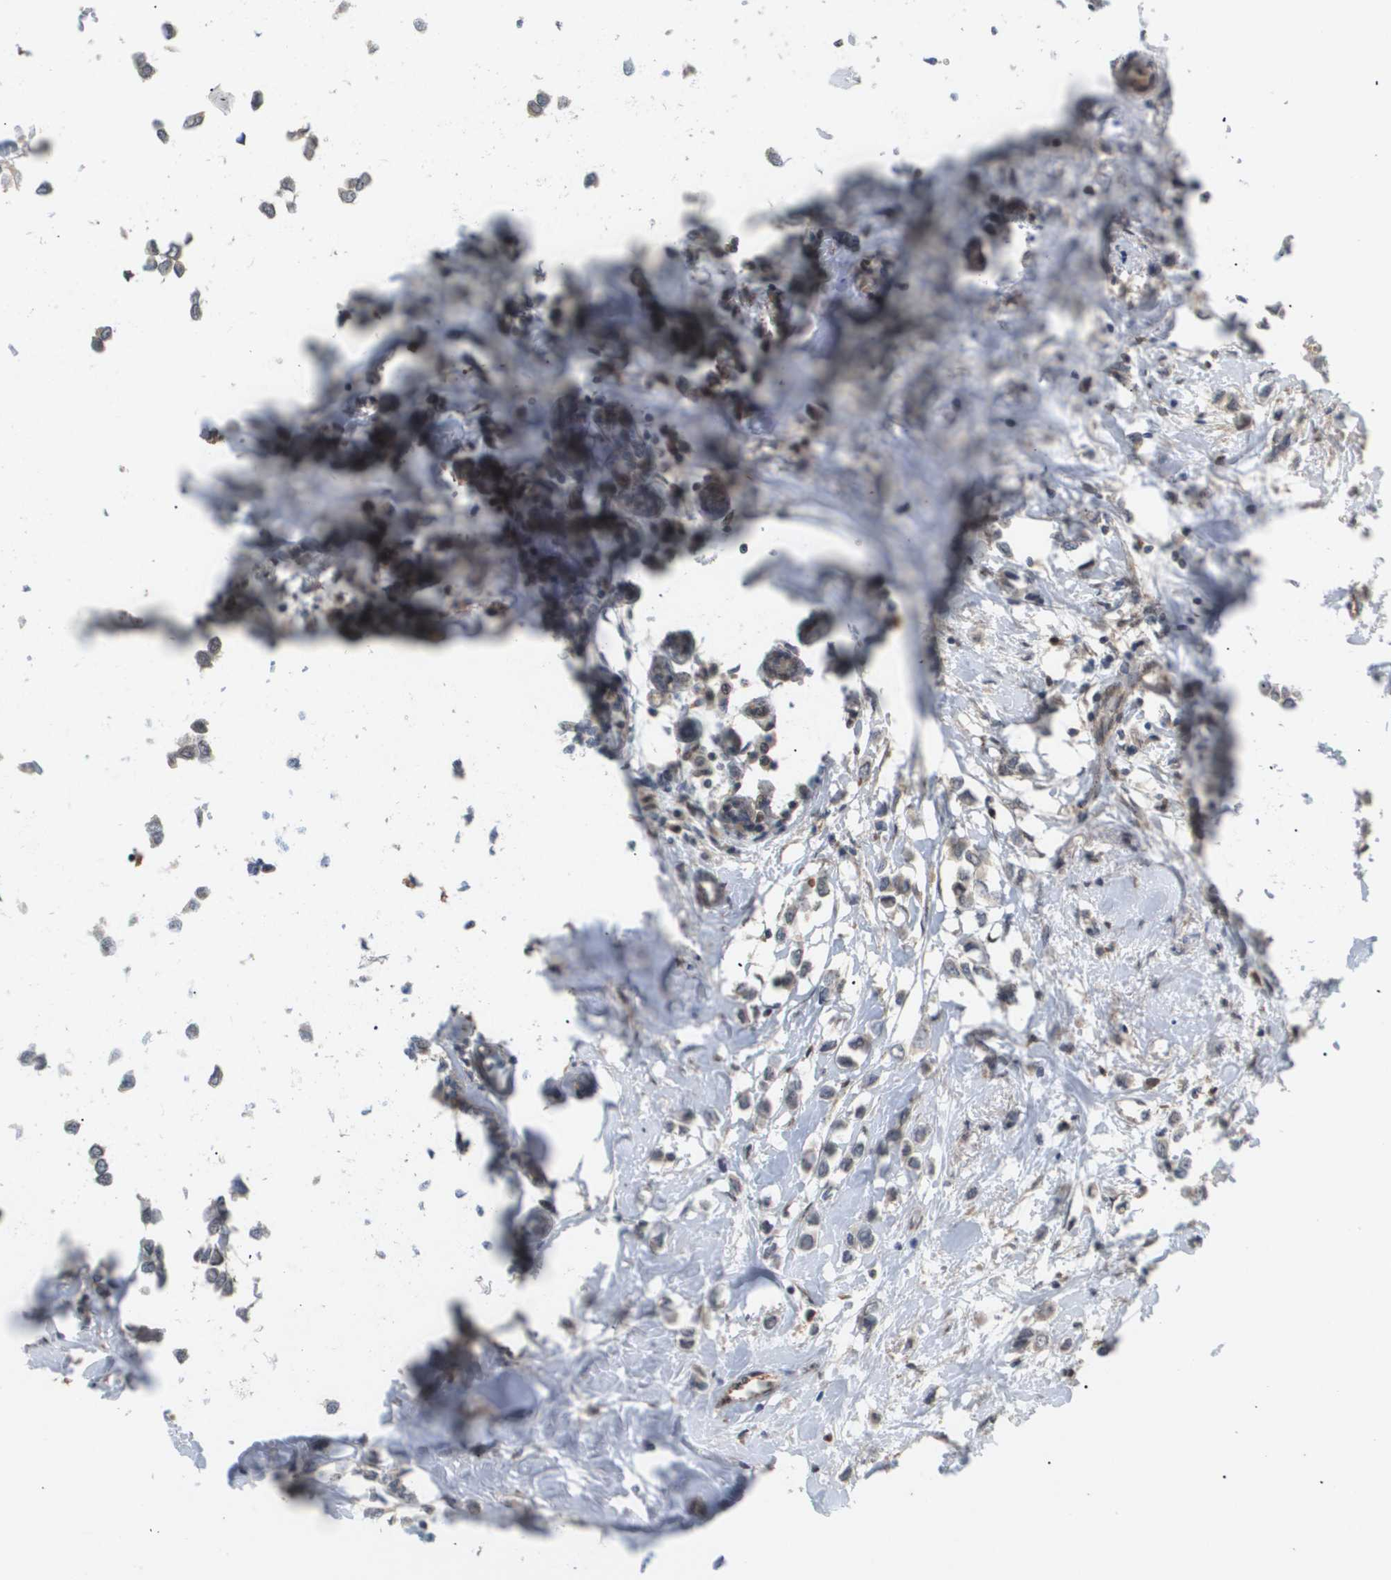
{"staining": {"intensity": "weak", "quantity": ">75%", "location": "cytoplasmic/membranous"}, "tissue": "breast cancer", "cell_type": "Tumor cells", "image_type": "cancer", "snomed": [{"axis": "morphology", "description": "Lobular carcinoma"}, {"axis": "topography", "description": "Breast"}], "caption": "Protein expression analysis of human breast lobular carcinoma reveals weak cytoplasmic/membranous staining in about >75% of tumor cells.", "gene": "PDGFB", "patient": {"sex": "female", "age": 51}}